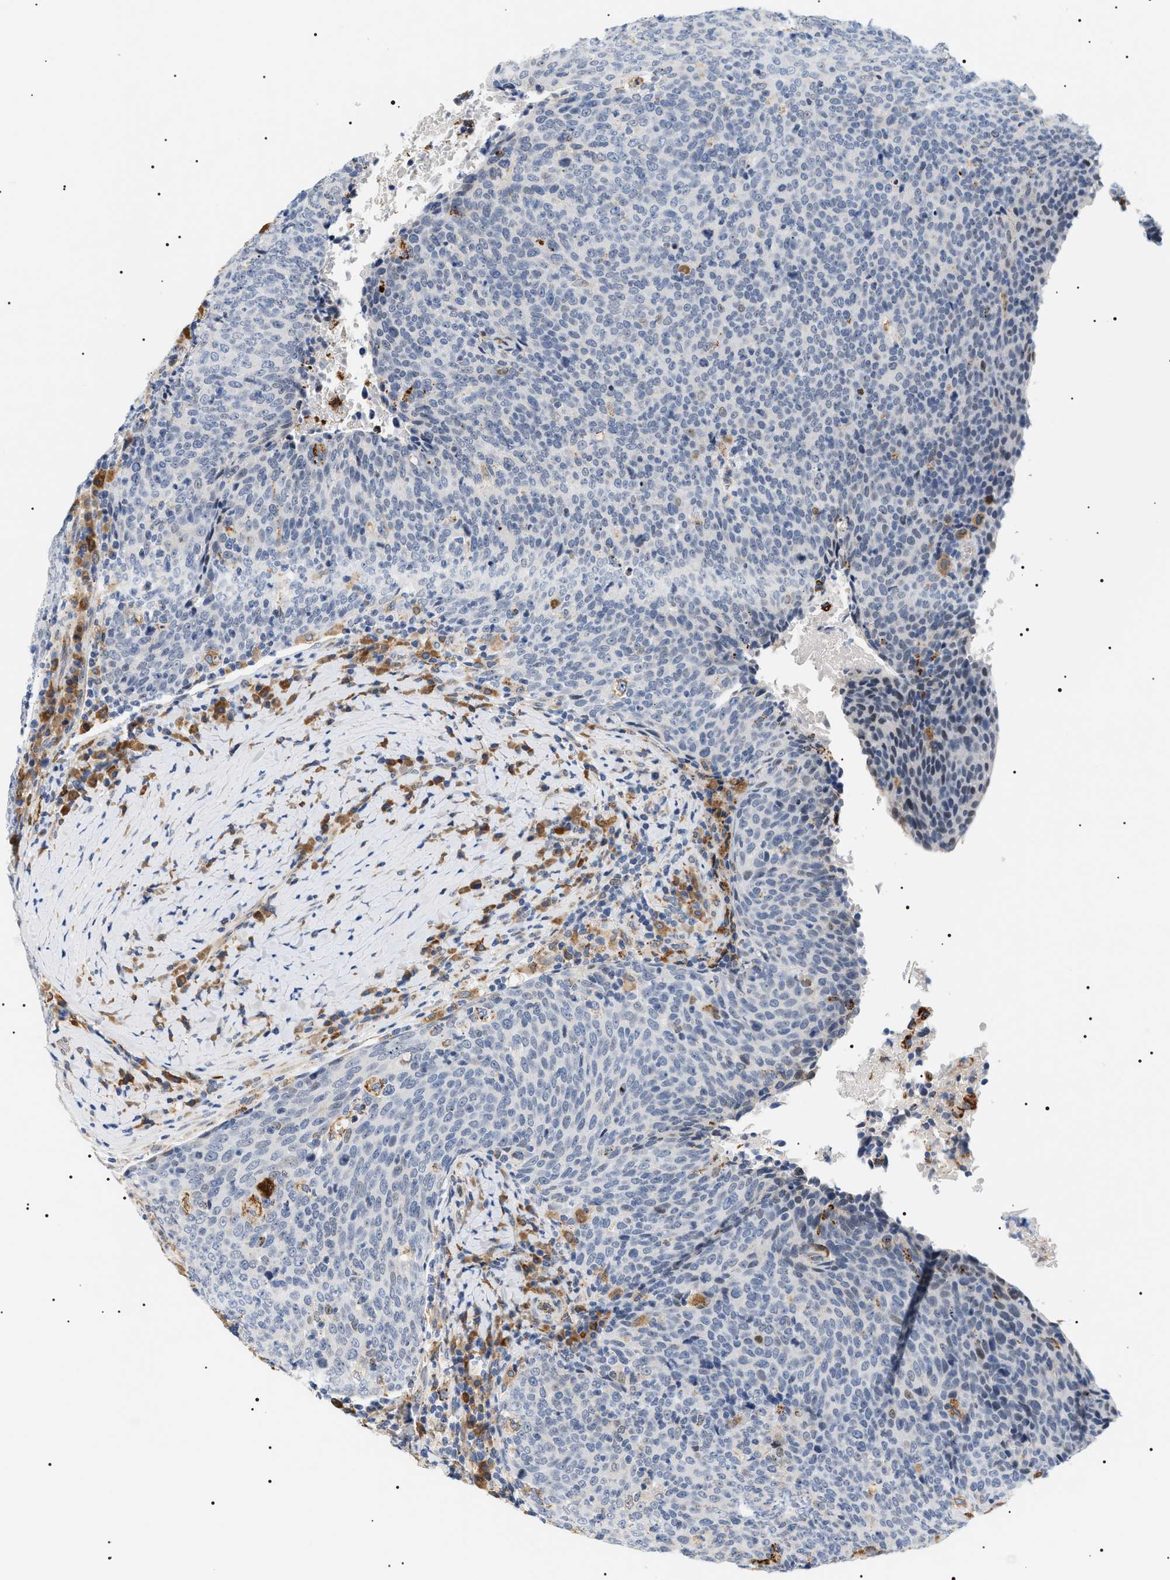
{"staining": {"intensity": "negative", "quantity": "none", "location": "none"}, "tissue": "head and neck cancer", "cell_type": "Tumor cells", "image_type": "cancer", "snomed": [{"axis": "morphology", "description": "Squamous cell carcinoma, NOS"}, {"axis": "morphology", "description": "Squamous cell carcinoma, metastatic, NOS"}, {"axis": "topography", "description": "Lymph node"}, {"axis": "topography", "description": "Head-Neck"}], "caption": "Squamous cell carcinoma (head and neck) was stained to show a protein in brown. There is no significant positivity in tumor cells.", "gene": "HSD17B11", "patient": {"sex": "male", "age": 62}}